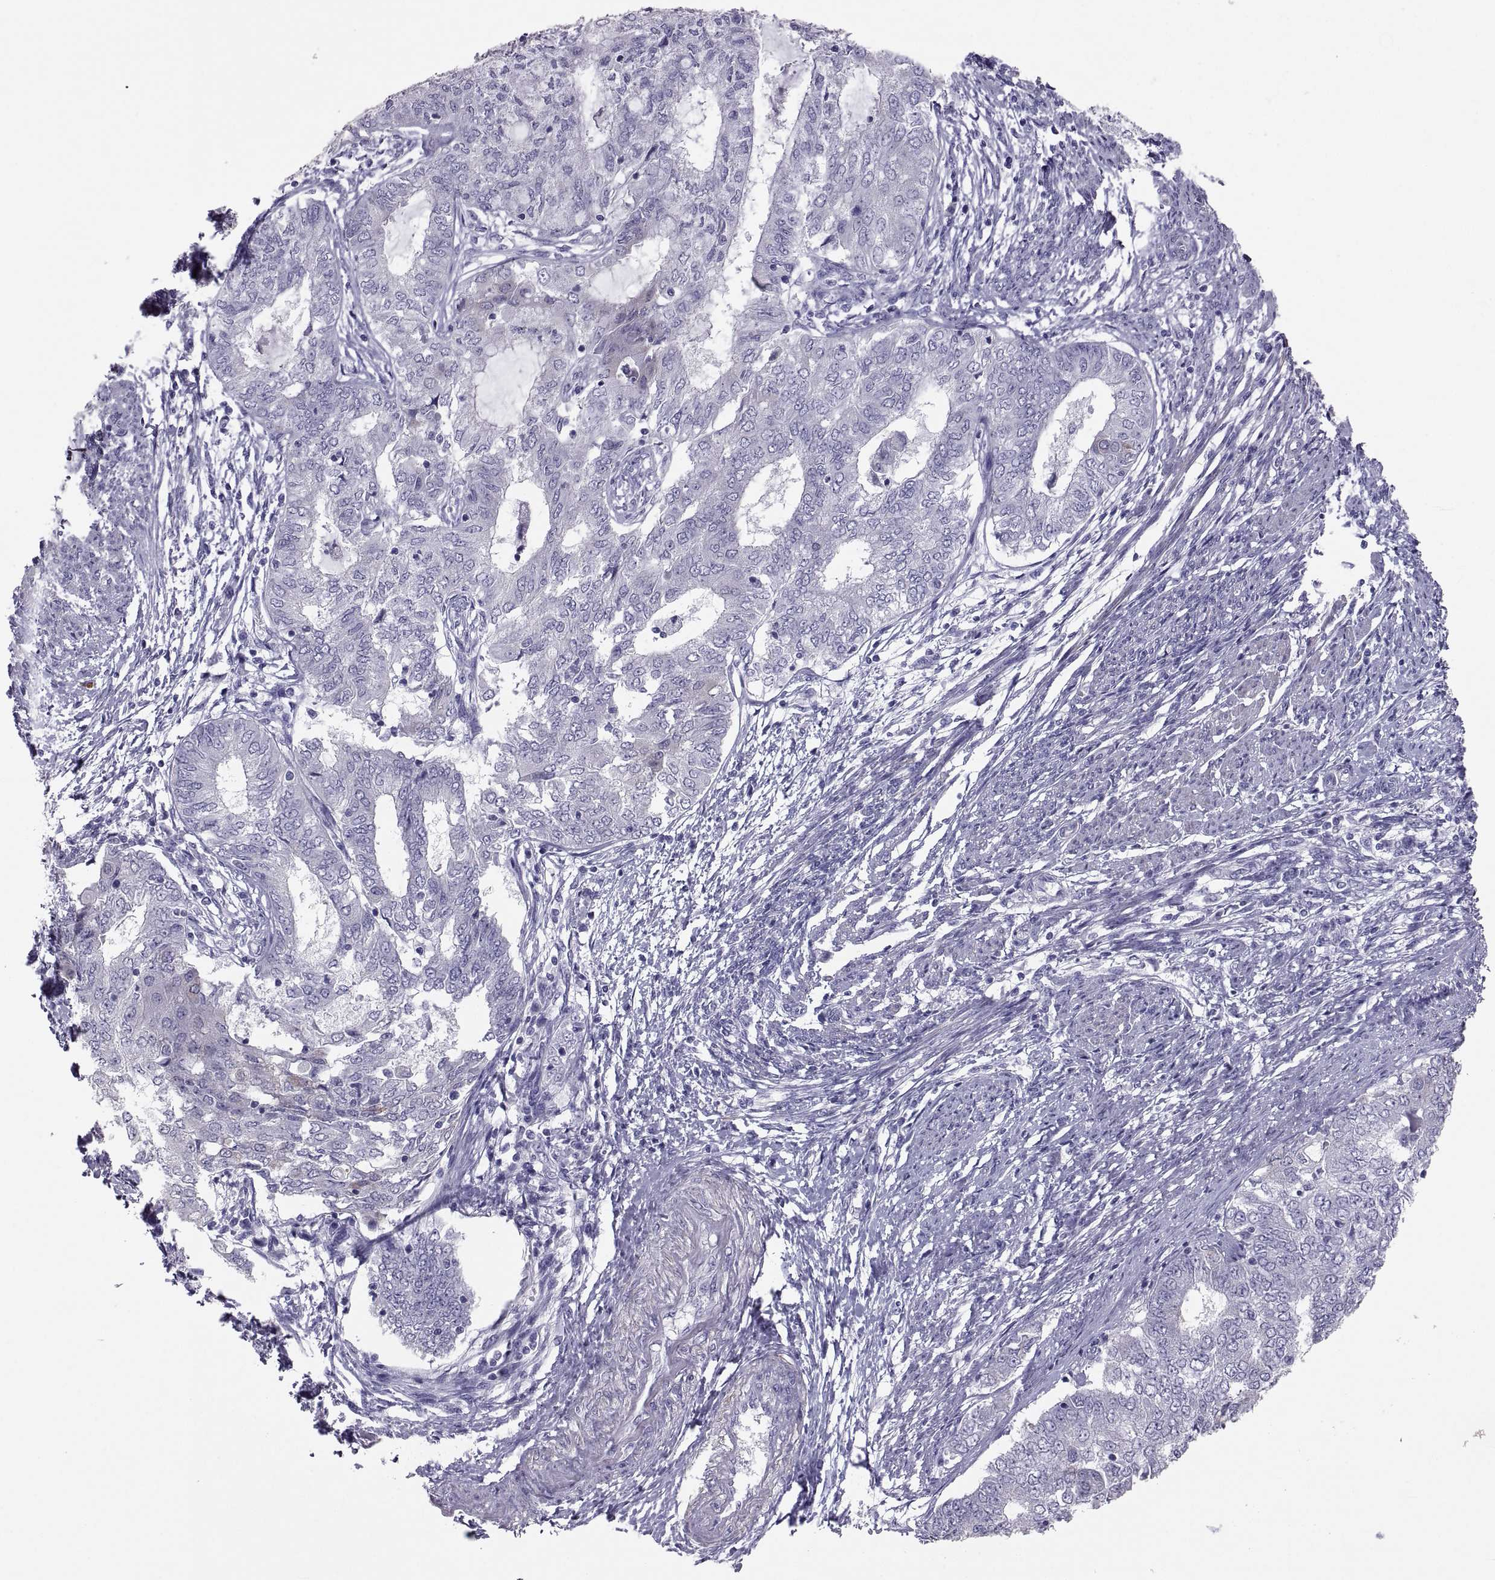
{"staining": {"intensity": "negative", "quantity": "none", "location": "none"}, "tissue": "endometrial cancer", "cell_type": "Tumor cells", "image_type": "cancer", "snomed": [{"axis": "morphology", "description": "Adenocarcinoma, NOS"}, {"axis": "topography", "description": "Endometrium"}], "caption": "IHC histopathology image of neoplastic tissue: endometrial cancer stained with DAB (3,3'-diaminobenzidine) exhibits no significant protein expression in tumor cells.", "gene": "IGSF1", "patient": {"sex": "female", "age": 62}}